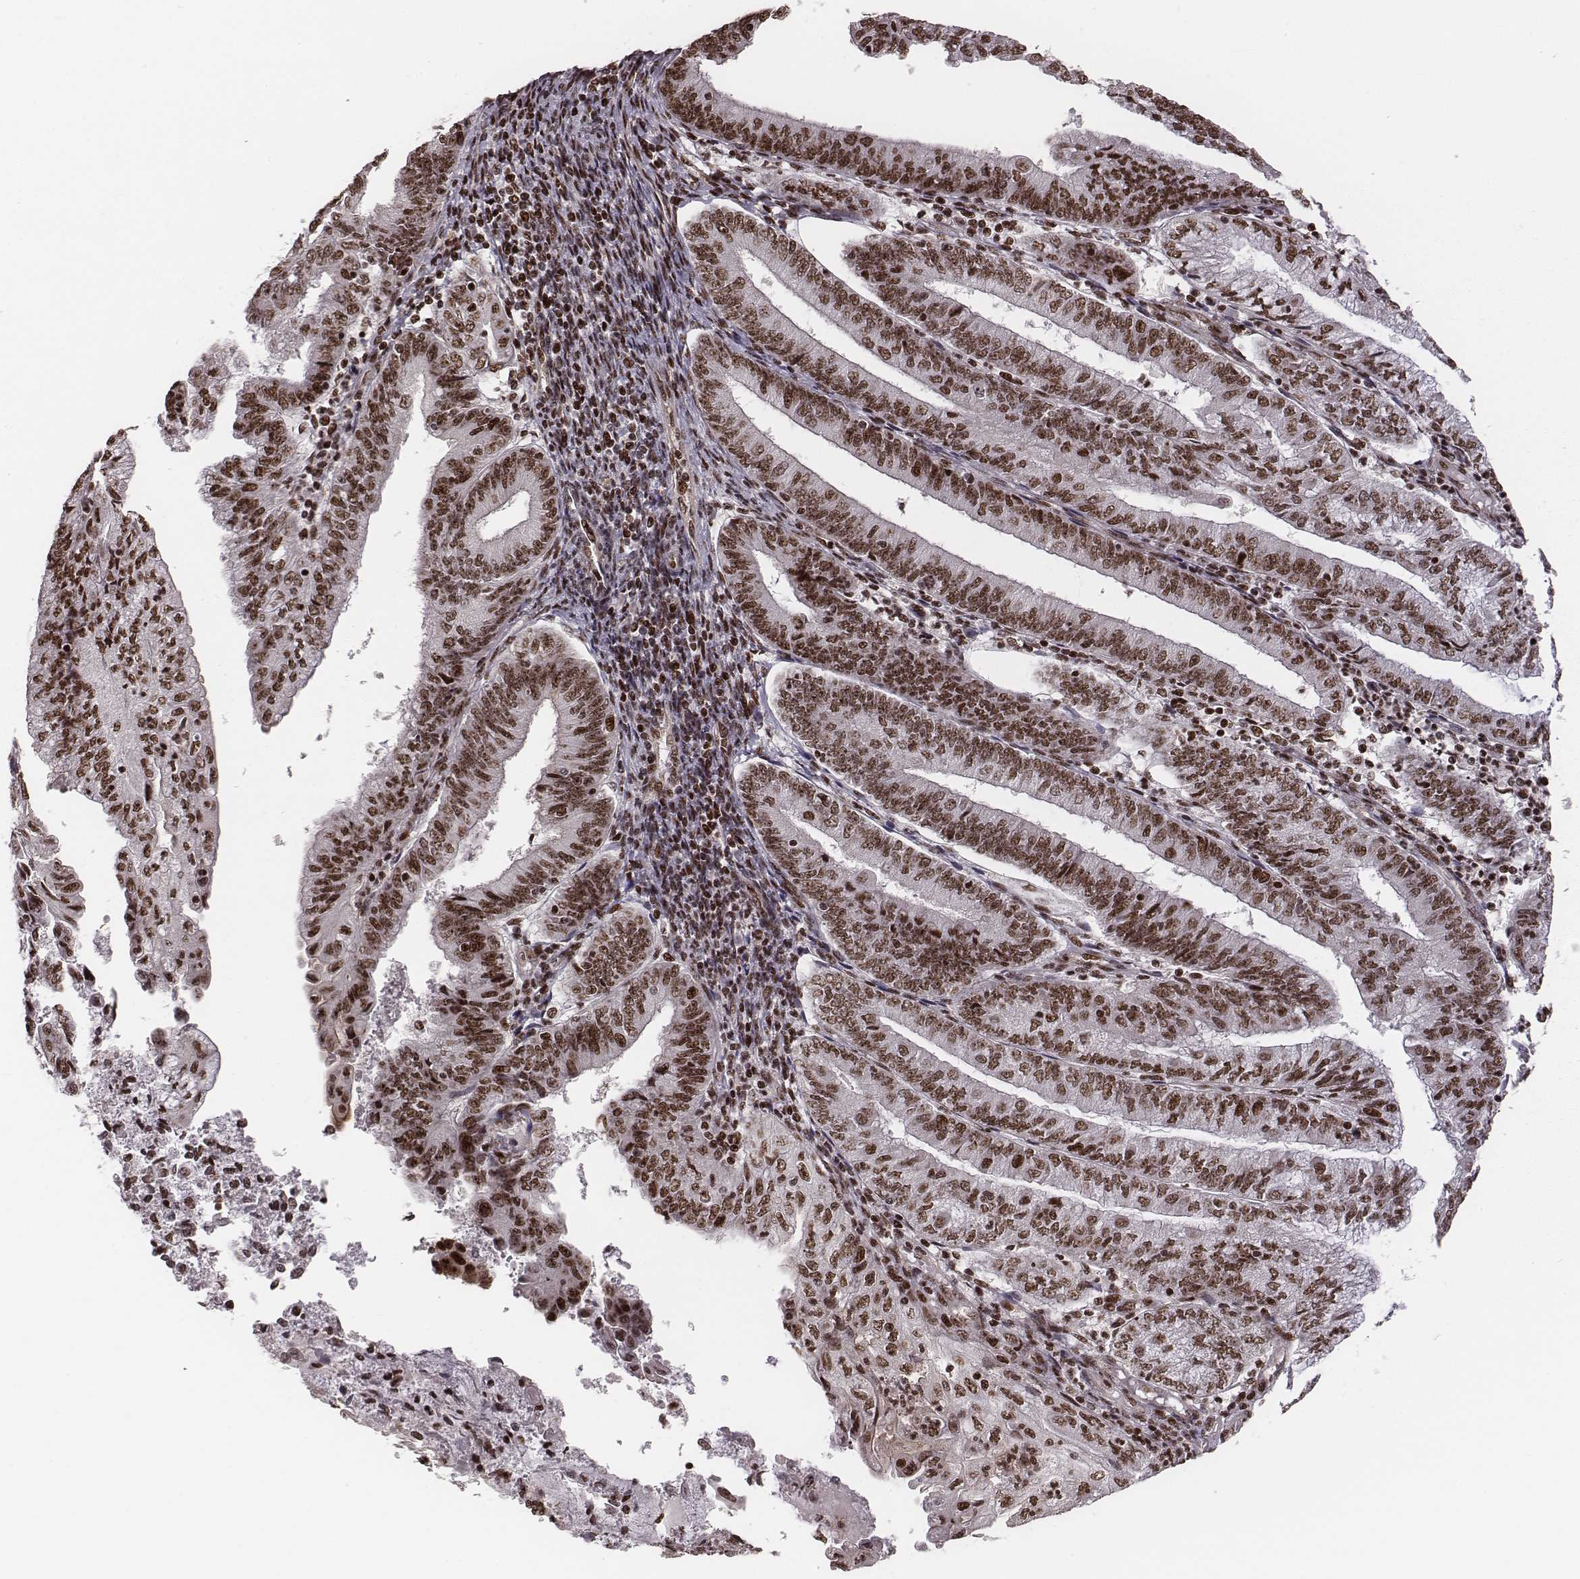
{"staining": {"intensity": "moderate", "quantity": ">75%", "location": "nuclear"}, "tissue": "endometrial cancer", "cell_type": "Tumor cells", "image_type": "cancer", "snomed": [{"axis": "morphology", "description": "Adenocarcinoma, NOS"}, {"axis": "topography", "description": "Endometrium"}], "caption": "Tumor cells reveal medium levels of moderate nuclear expression in approximately >75% of cells in human endometrial cancer. Using DAB (3,3'-diaminobenzidine) (brown) and hematoxylin (blue) stains, captured at high magnification using brightfield microscopy.", "gene": "VRK3", "patient": {"sex": "female", "age": 55}}